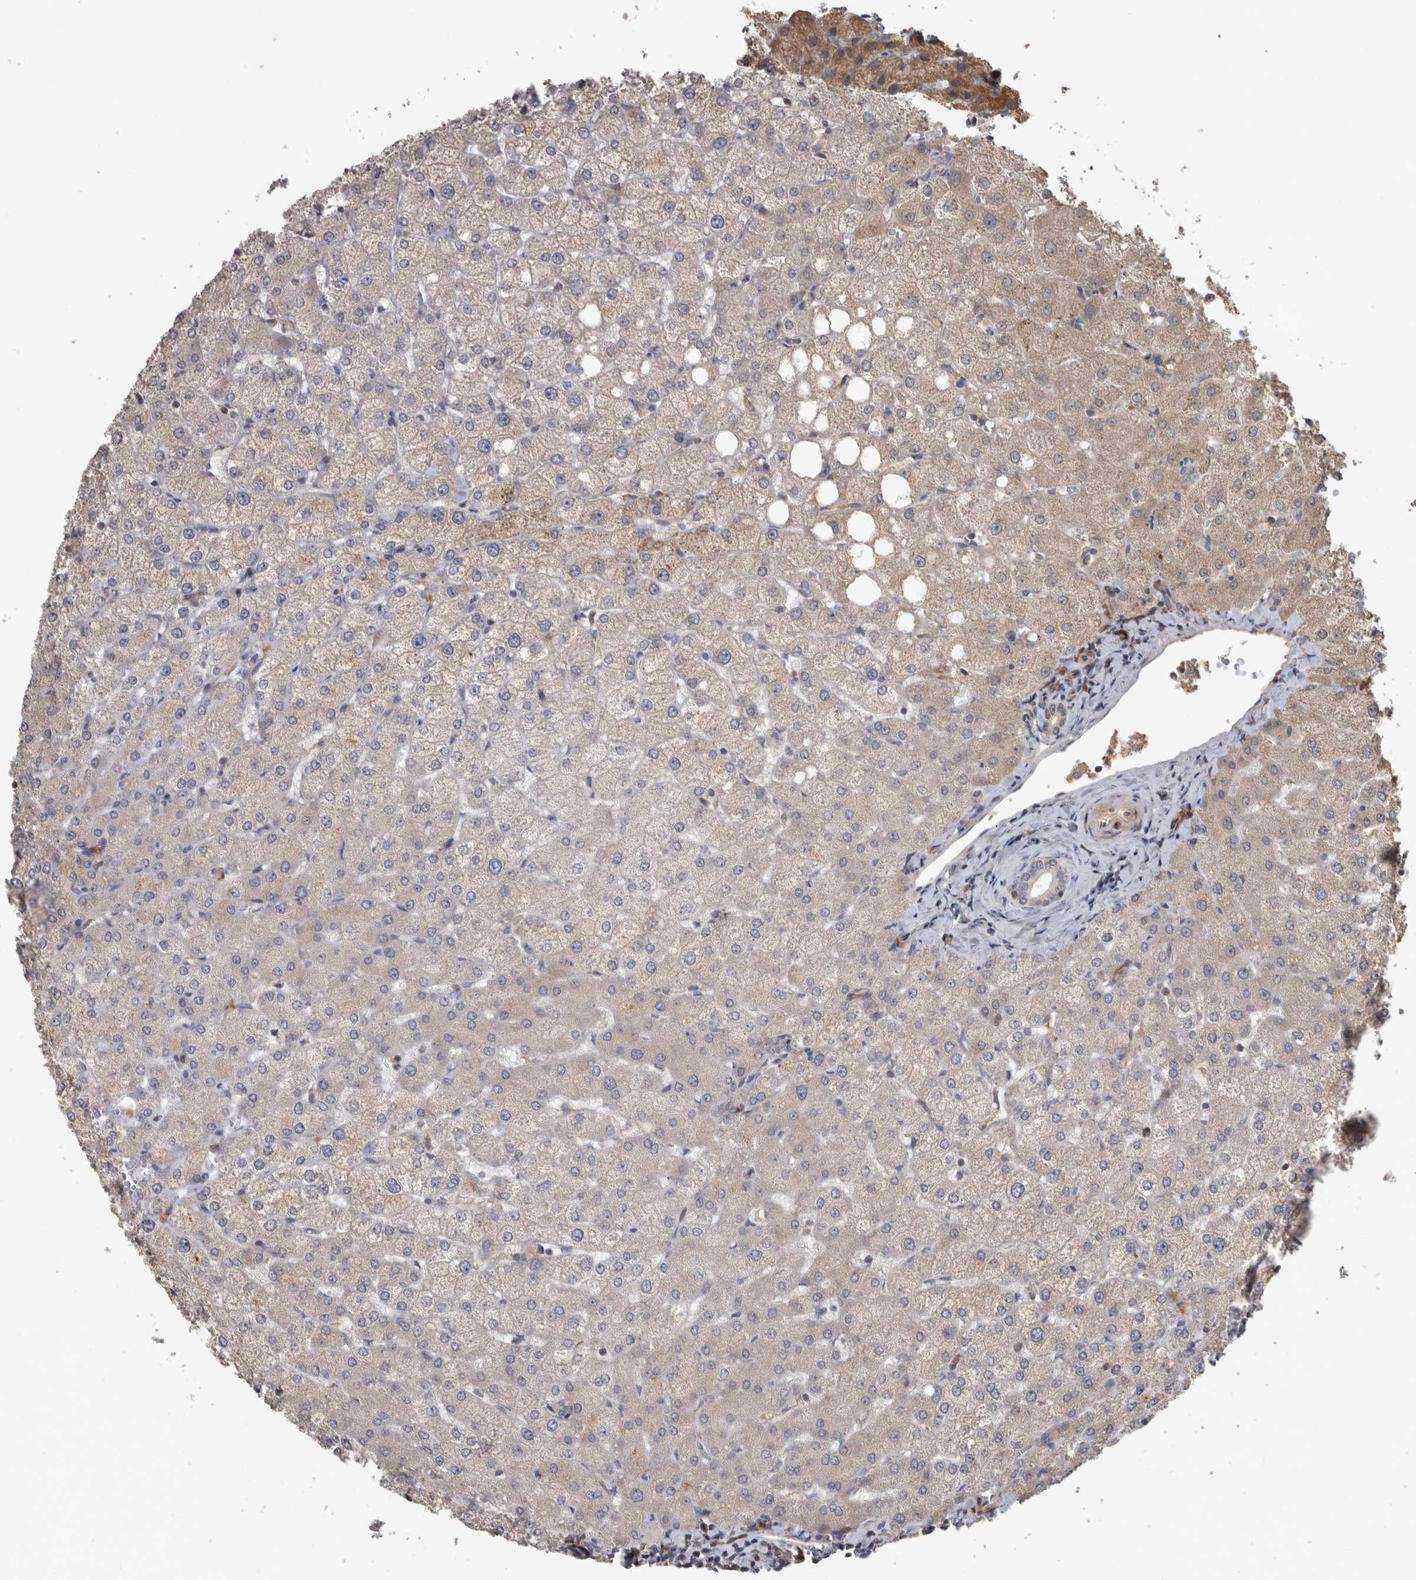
{"staining": {"intensity": "negative", "quantity": "none", "location": "none"}, "tissue": "liver", "cell_type": "Cholangiocytes", "image_type": "normal", "snomed": [{"axis": "morphology", "description": "Normal tissue, NOS"}, {"axis": "topography", "description": "Liver"}], "caption": "Immunohistochemistry of benign human liver exhibits no expression in cholangiocytes.", "gene": "ERAL1", "patient": {"sex": "female", "age": 54}}